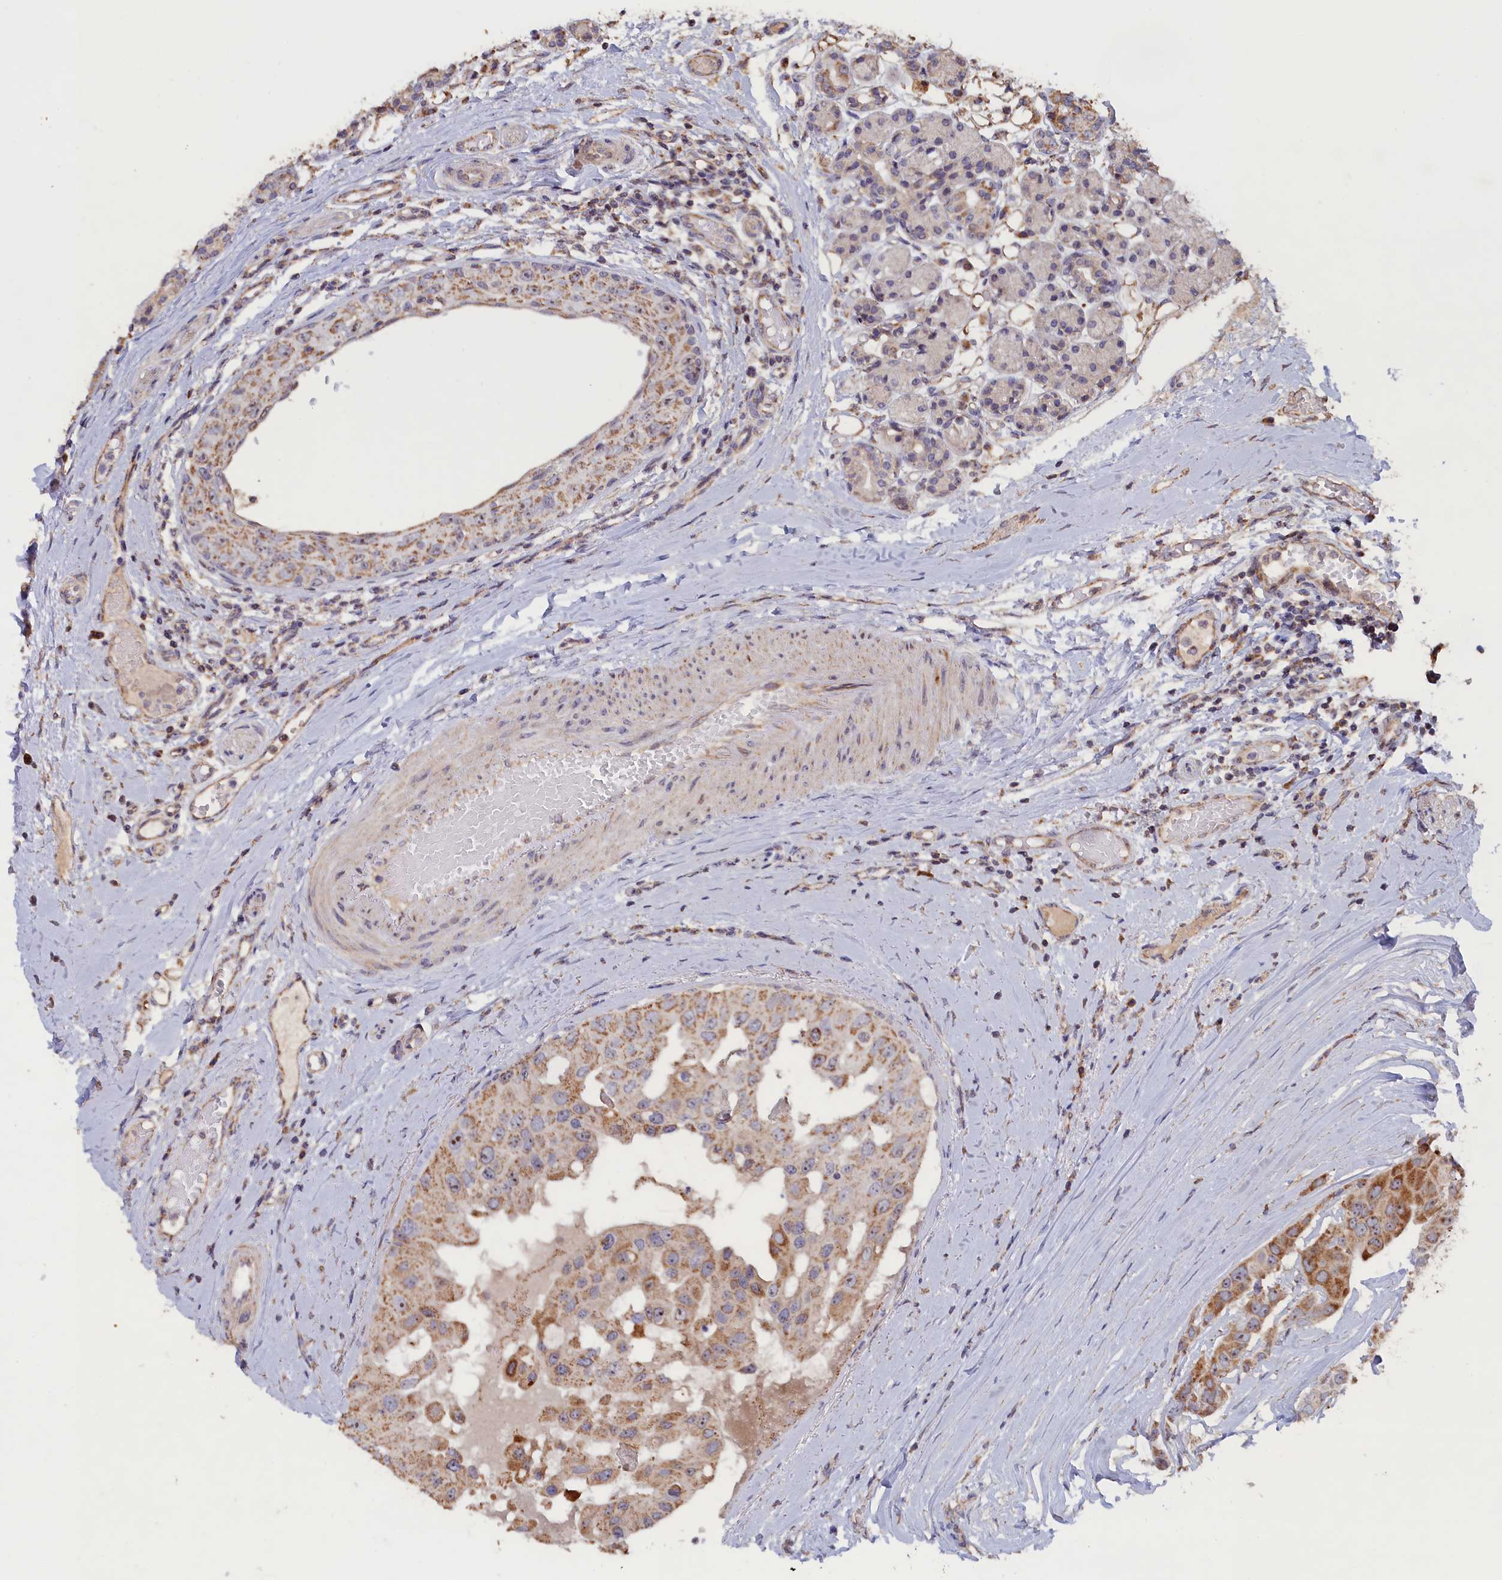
{"staining": {"intensity": "moderate", "quantity": ">75%", "location": "cytoplasmic/membranous,nuclear"}, "tissue": "head and neck cancer", "cell_type": "Tumor cells", "image_type": "cancer", "snomed": [{"axis": "morphology", "description": "Adenocarcinoma, NOS"}, {"axis": "morphology", "description": "Adenocarcinoma, metastatic, NOS"}, {"axis": "topography", "description": "Head-Neck"}], "caption": "Moderate cytoplasmic/membranous and nuclear expression is identified in about >75% of tumor cells in head and neck cancer (metastatic adenocarcinoma).", "gene": "ZNF816", "patient": {"sex": "male", "age": 75}}